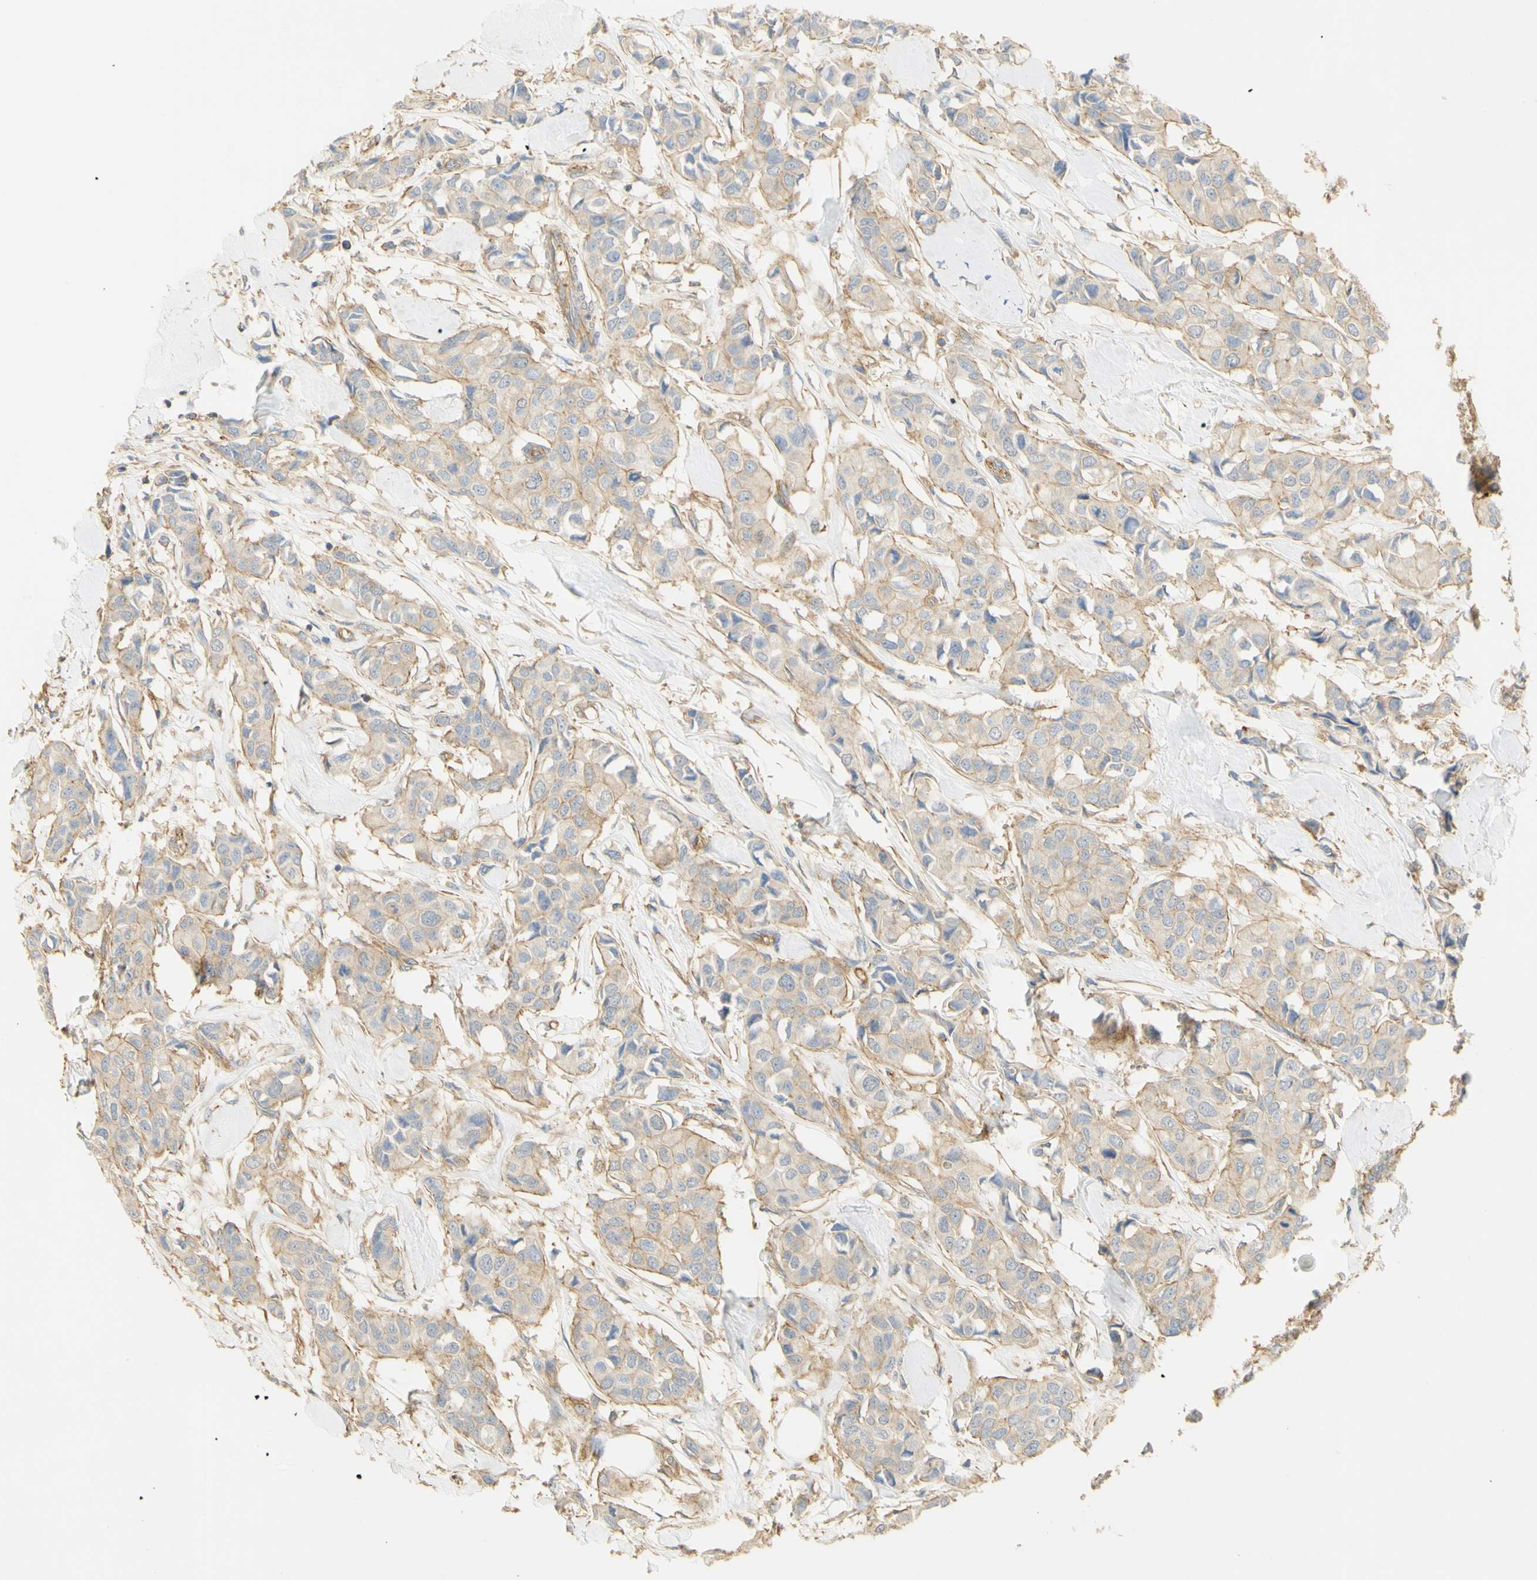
{"staining": {"intensity": "moderate", "quantity": "25%-75%", "location": "cytoplasmic/membranous"}, "tissue": "breast cancer", "cell_type": "Tumor cells", "image_type": "cancer", "snomed": [{"axis": "morphology", "description": "Duct carcinoma"}, {"axis": "topography", "description": "Breast"}], "caption": "Brown immunohistochemical staining in human breast cancer exhibits moderate cytoplasmic/membranous expression in approximately 25%-75% of tumor cells.", "gene": "KCNE4", "patient": {"sex": "female", "age": 80}}